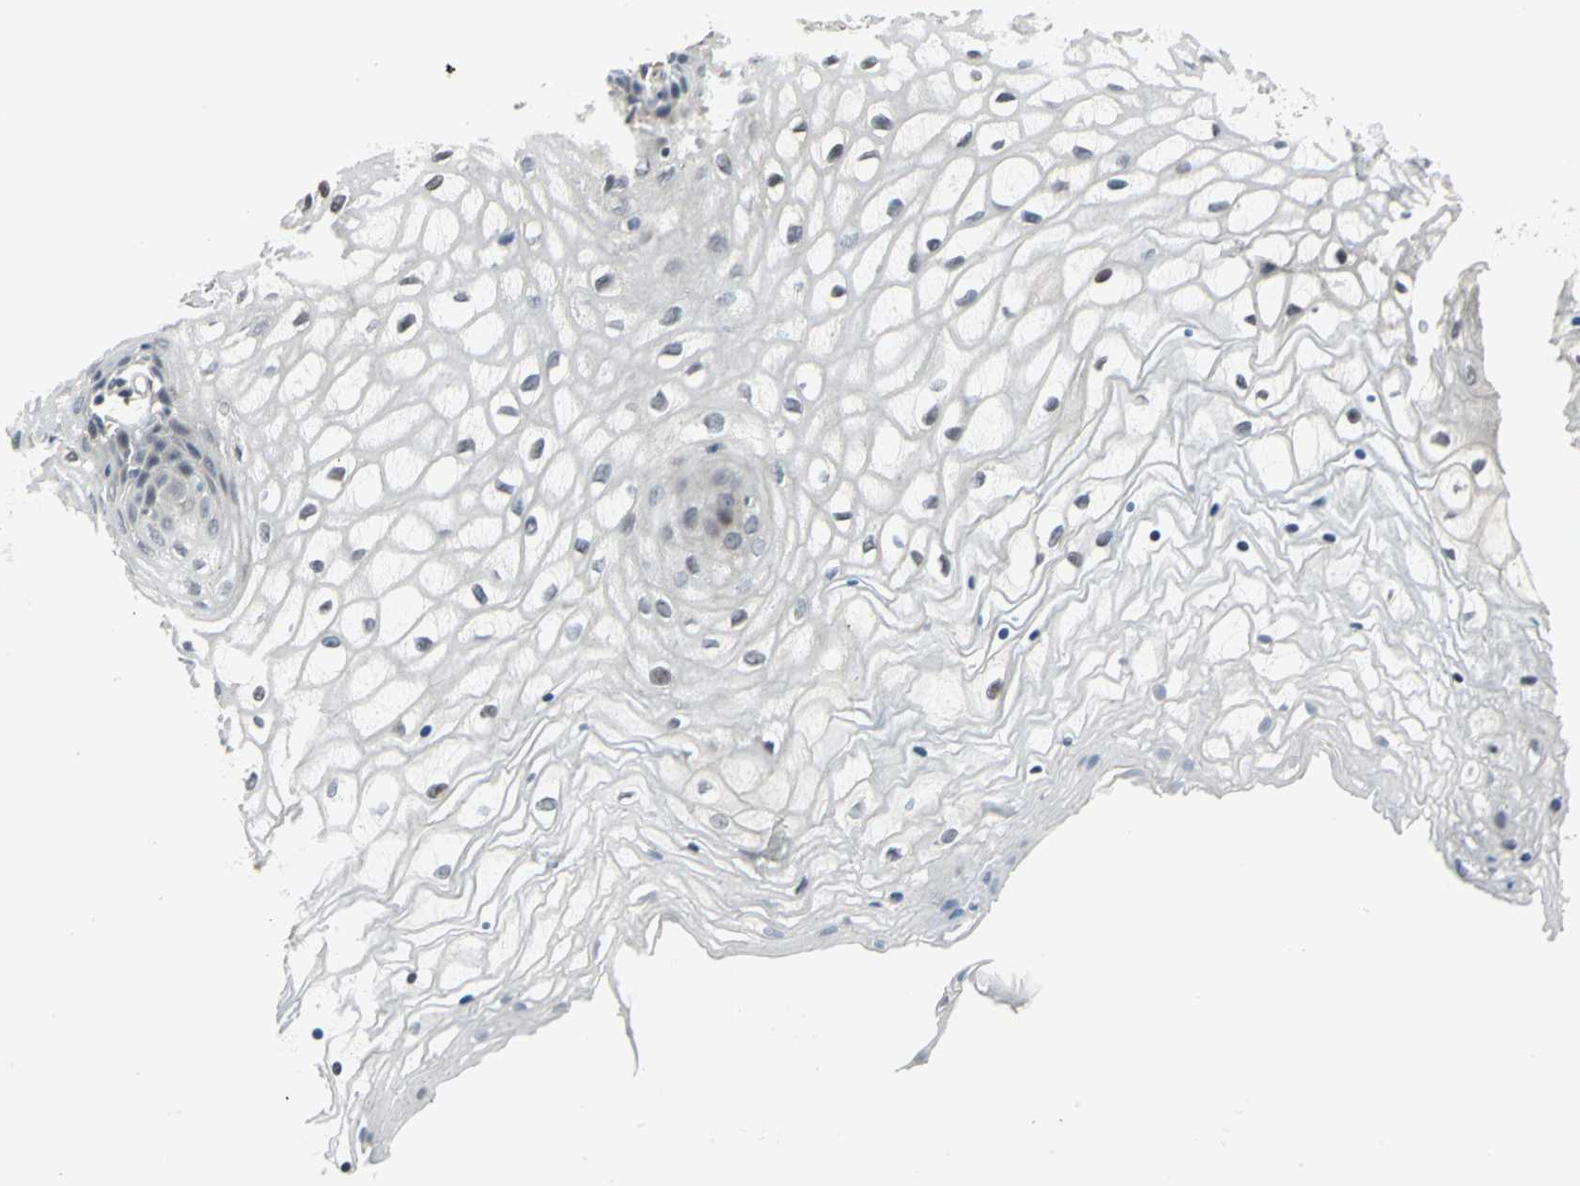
{"staining": {"intensity": "weak", "quantity": "<25%", "location": "cytoplasmic/membranous"}, "tissue": "vagina", "cell_type": "Squamous epithelial cells", "image_type": "normal", "snomed": [{"axis": "morphology", "description": "Normal tissue, NOS"}, {"axis": "topography", "description": "Vagina"}], "caption": "The immunohistochemistry (IHC) image has no significant staining in squamous epithelial cells of vagina.", "gene": "PLAGL2", "patient": {"sex": "female", "age": 34}}